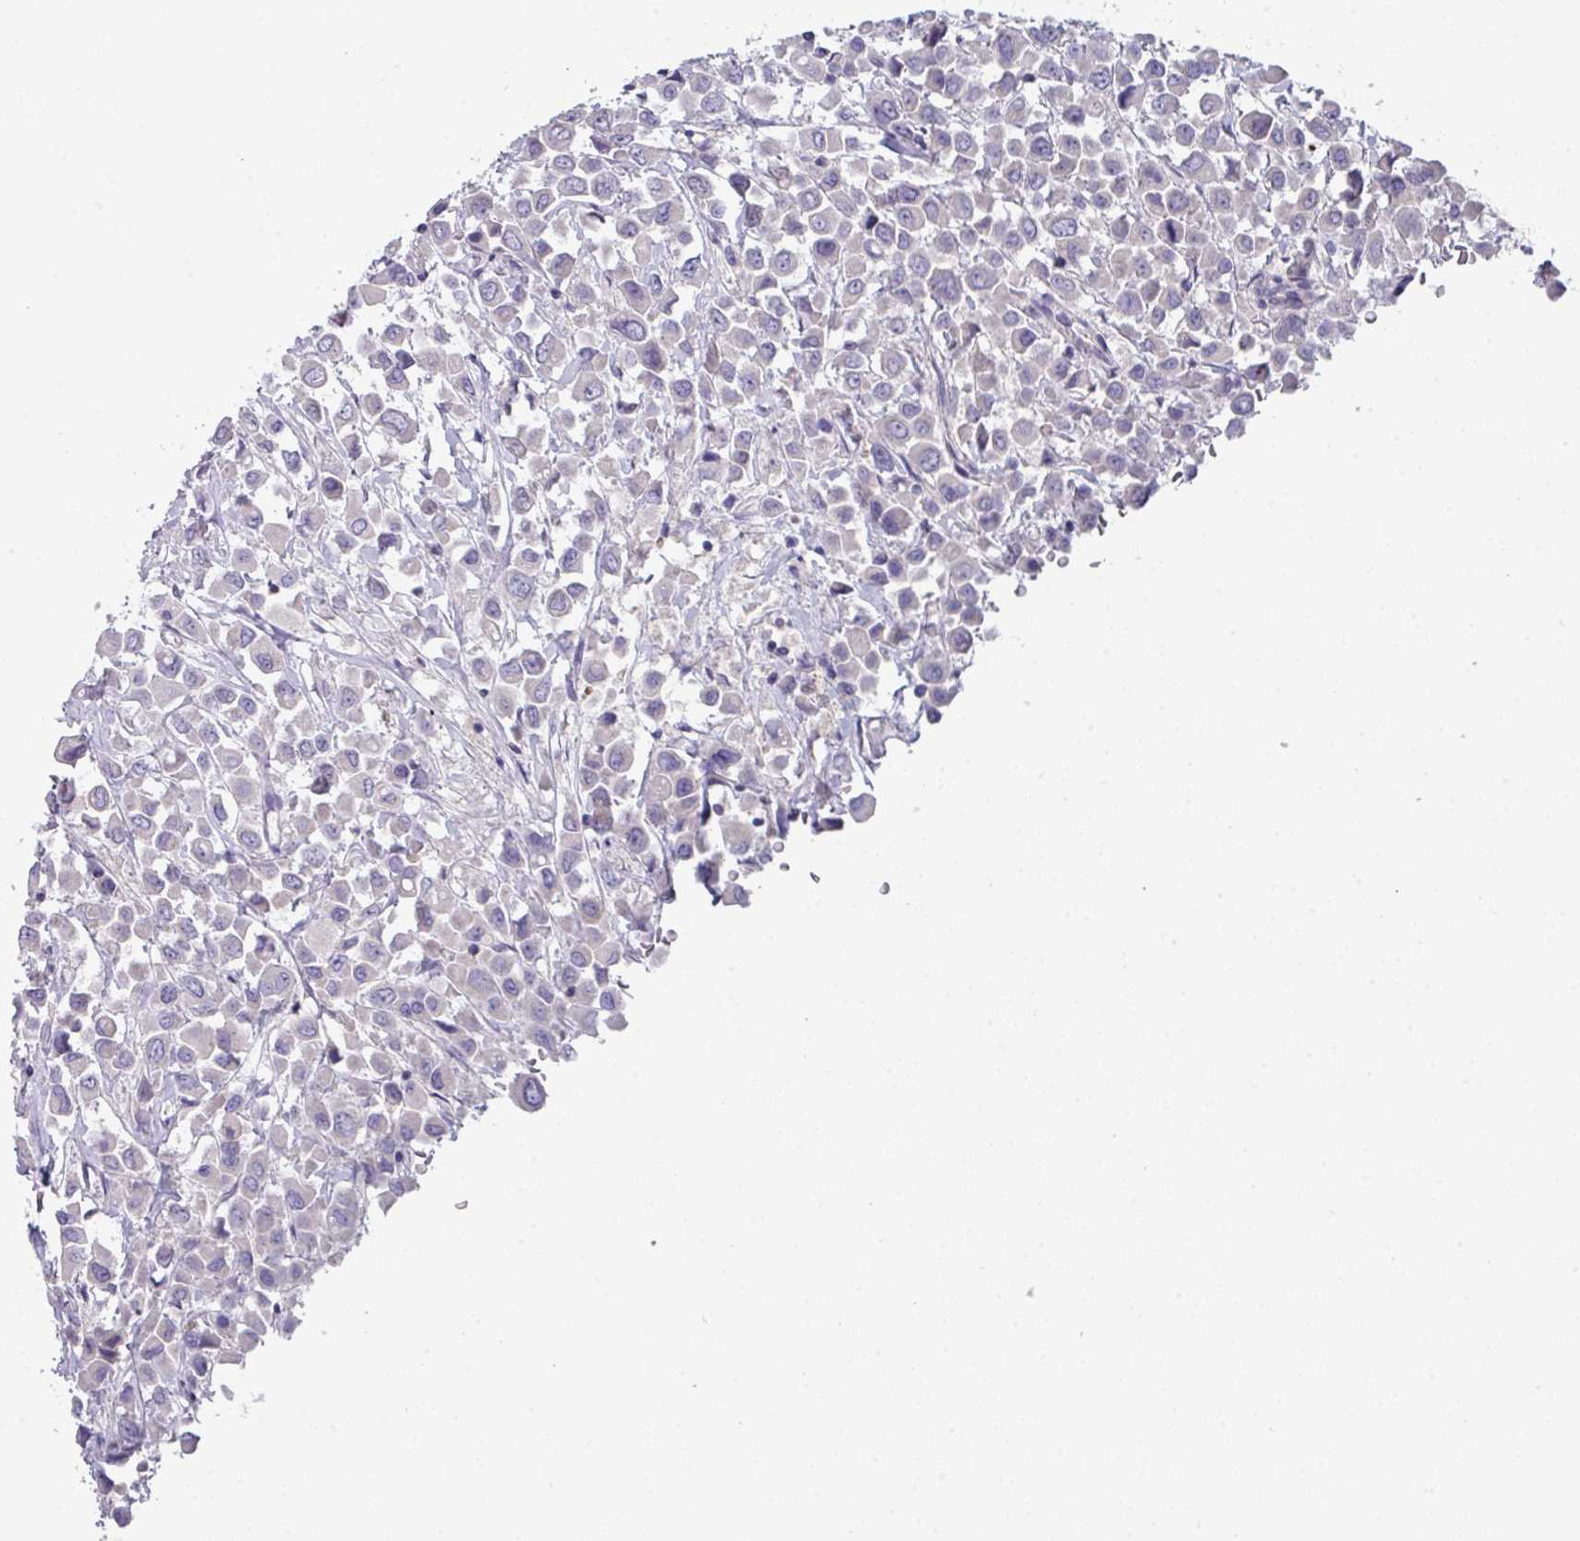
{"staining": {"intensity": "negative", "quantity": "none", "location": "none"}, "tissue": "breast cancer", "cell_type": "Tumor cells", "image_type": "cancer", "snomed": [{"axis": "morphology", "description": "Duct carcinoma"}, {"axis": "topography", "description": "Breast"}], "caption": "A micrograph of human breast cancer is negative for staining in tumor cells. Nuclei are stained in blue.", "gene": "DCAF12L2", "patient": {"sex": "female", "age": 61}}